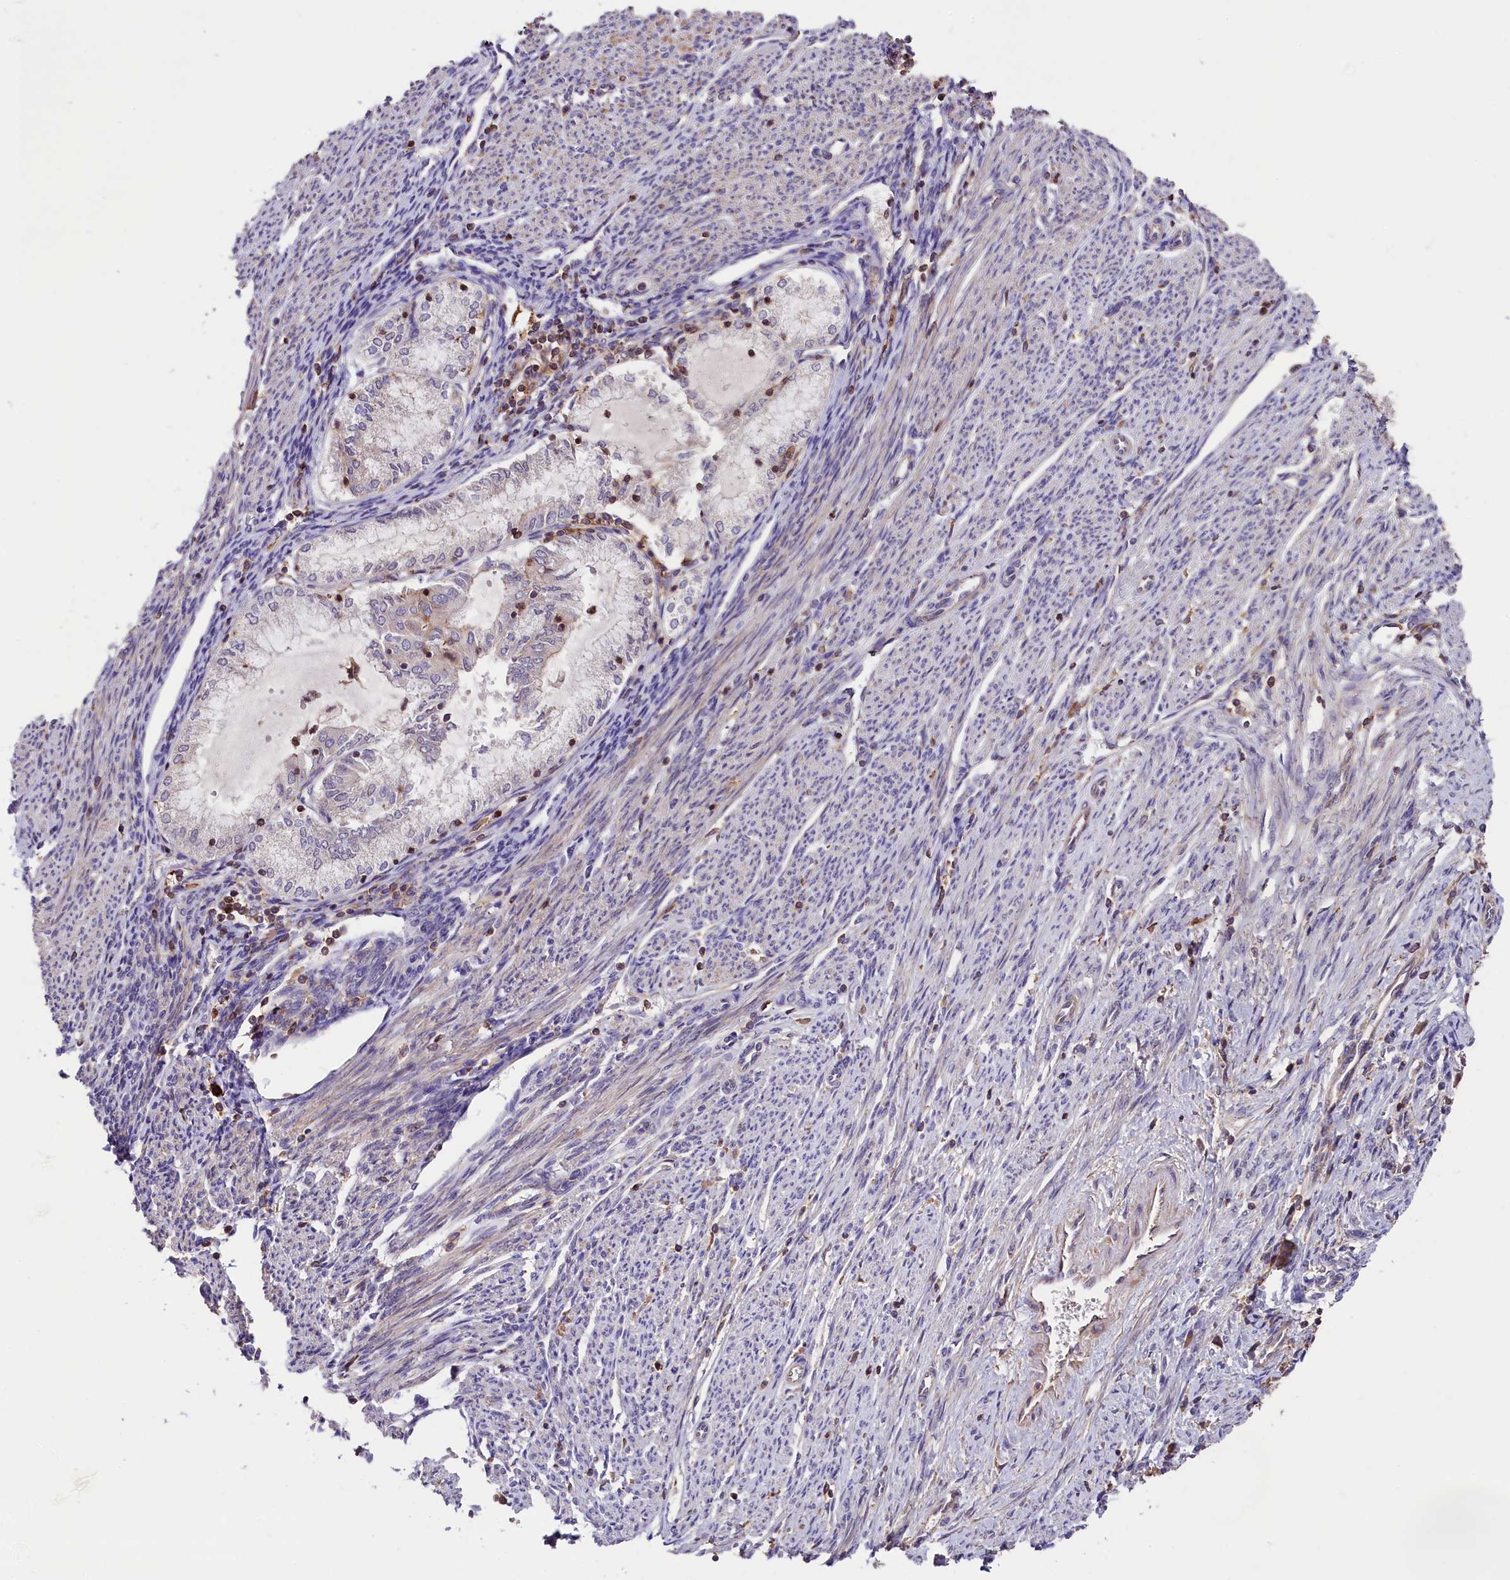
{"staining": {"intensity": "negative", "quantity": "none", "location": "none"}, "tissue": "endometrial cancer", "cell_type": "Tumor cells", "image_type": "cancer", "snomed": [{"axis": "morphology", "description": "Adenocarcinoma, NOS"}, {"axis": "topography", "description": "Endometrium"}], "caption": "Micrograph shows no protein expression in tumor cells of adenocarcinoma (endometrial) tissue.", "gene": "SKIDA1", "patient": {"sex": "female", "age": 79}}